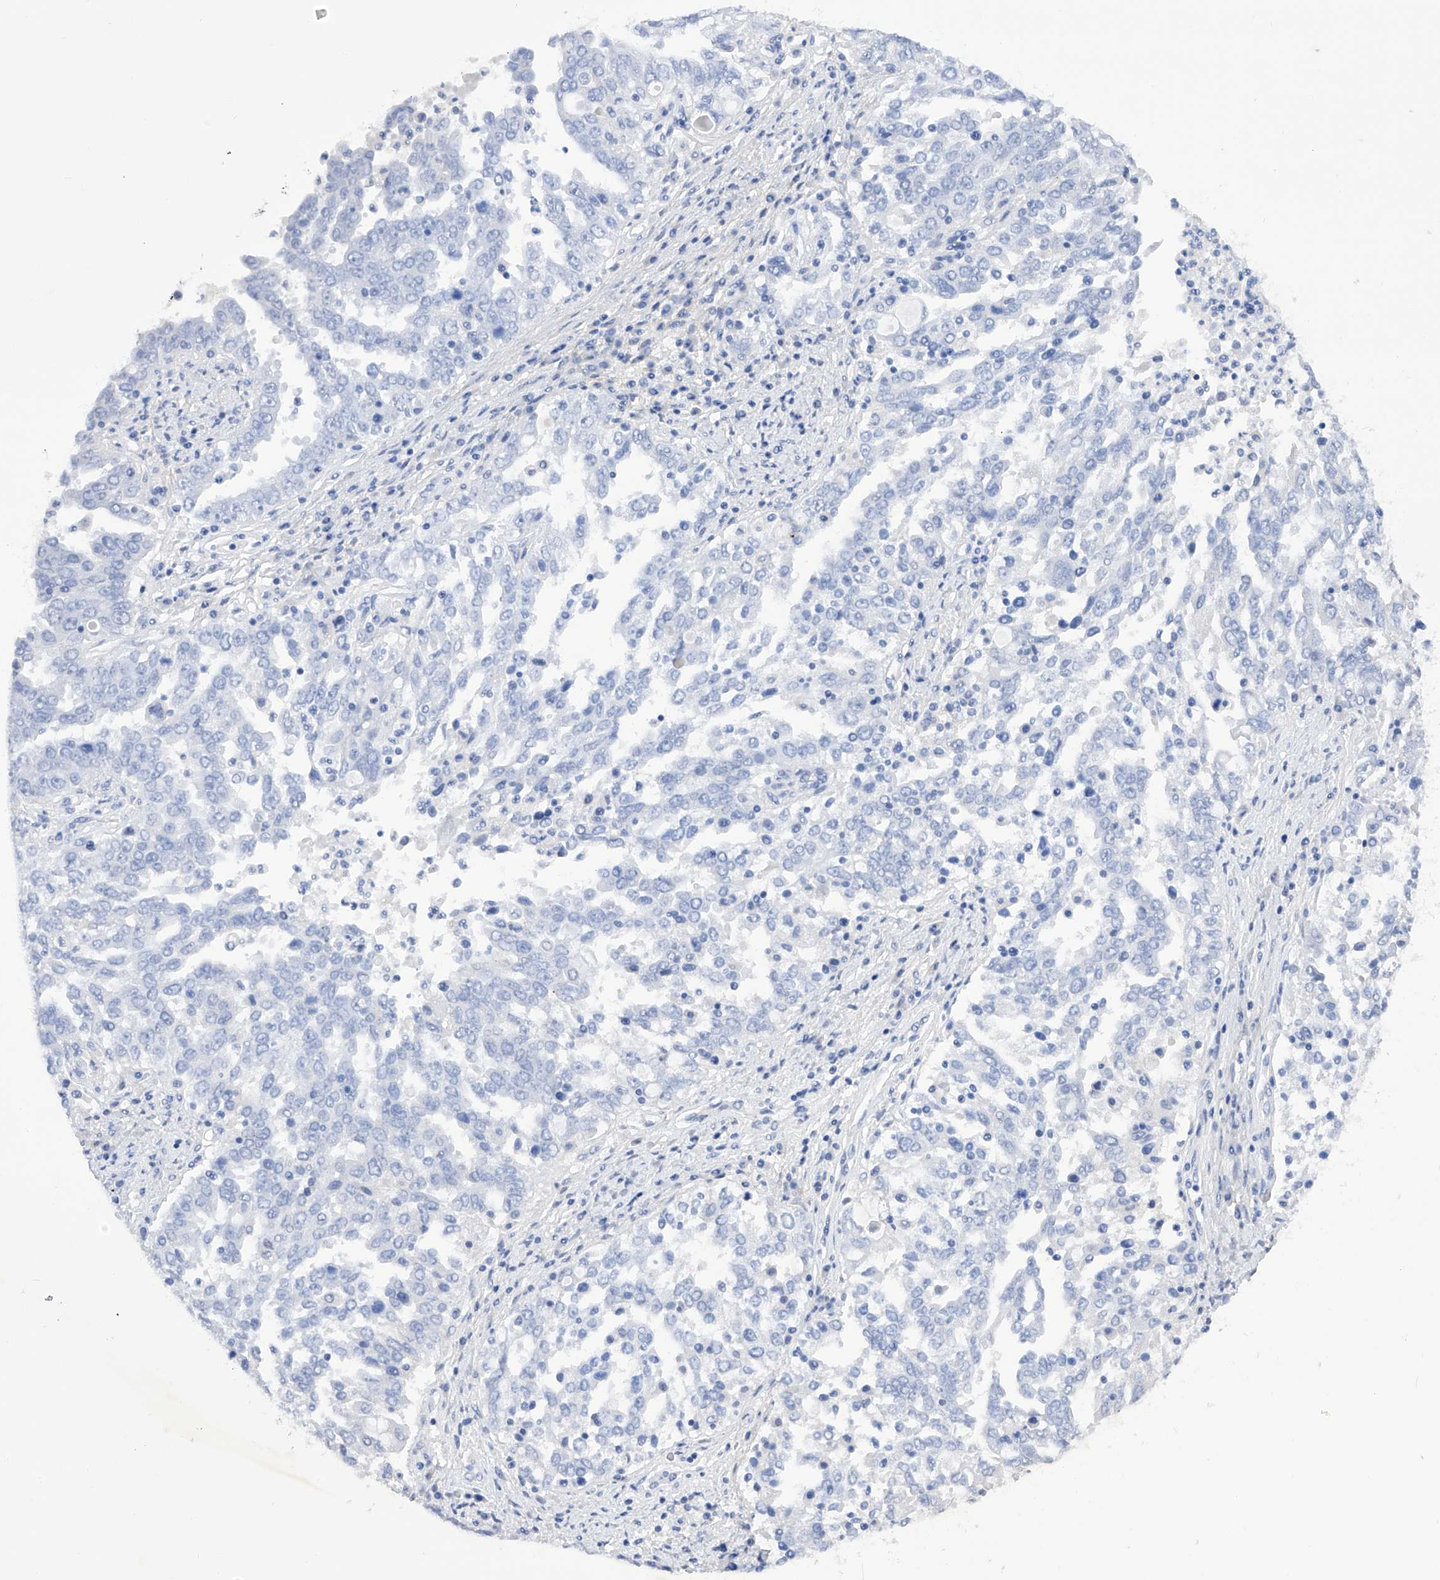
{"staining": {"intensity": "negative", "quantity": "none", "location": "none"}, "tissue": "ovarian cancer", "cell_type": "Tumor cells", "image_type": "cancer", "snomed": [{"axis": "morphology", "description": "Carcinoma, endometroid"}, {"axis": "topography", "description": "Ovary"}], "caption": "This micrograph is of endometroid carcinoma (ovarian) stained with immunohistochemistry to label a protein in brown with the nuclei are counter-stained blue. There is no positivity in tumor cells. (Brightfield microscopy of DAB (3,3'-diaminobenzidine) immunohistochemistry (IHC) at high magnification).", "gene": "FLG", "patient": {"sex": "female", "age": 62}}